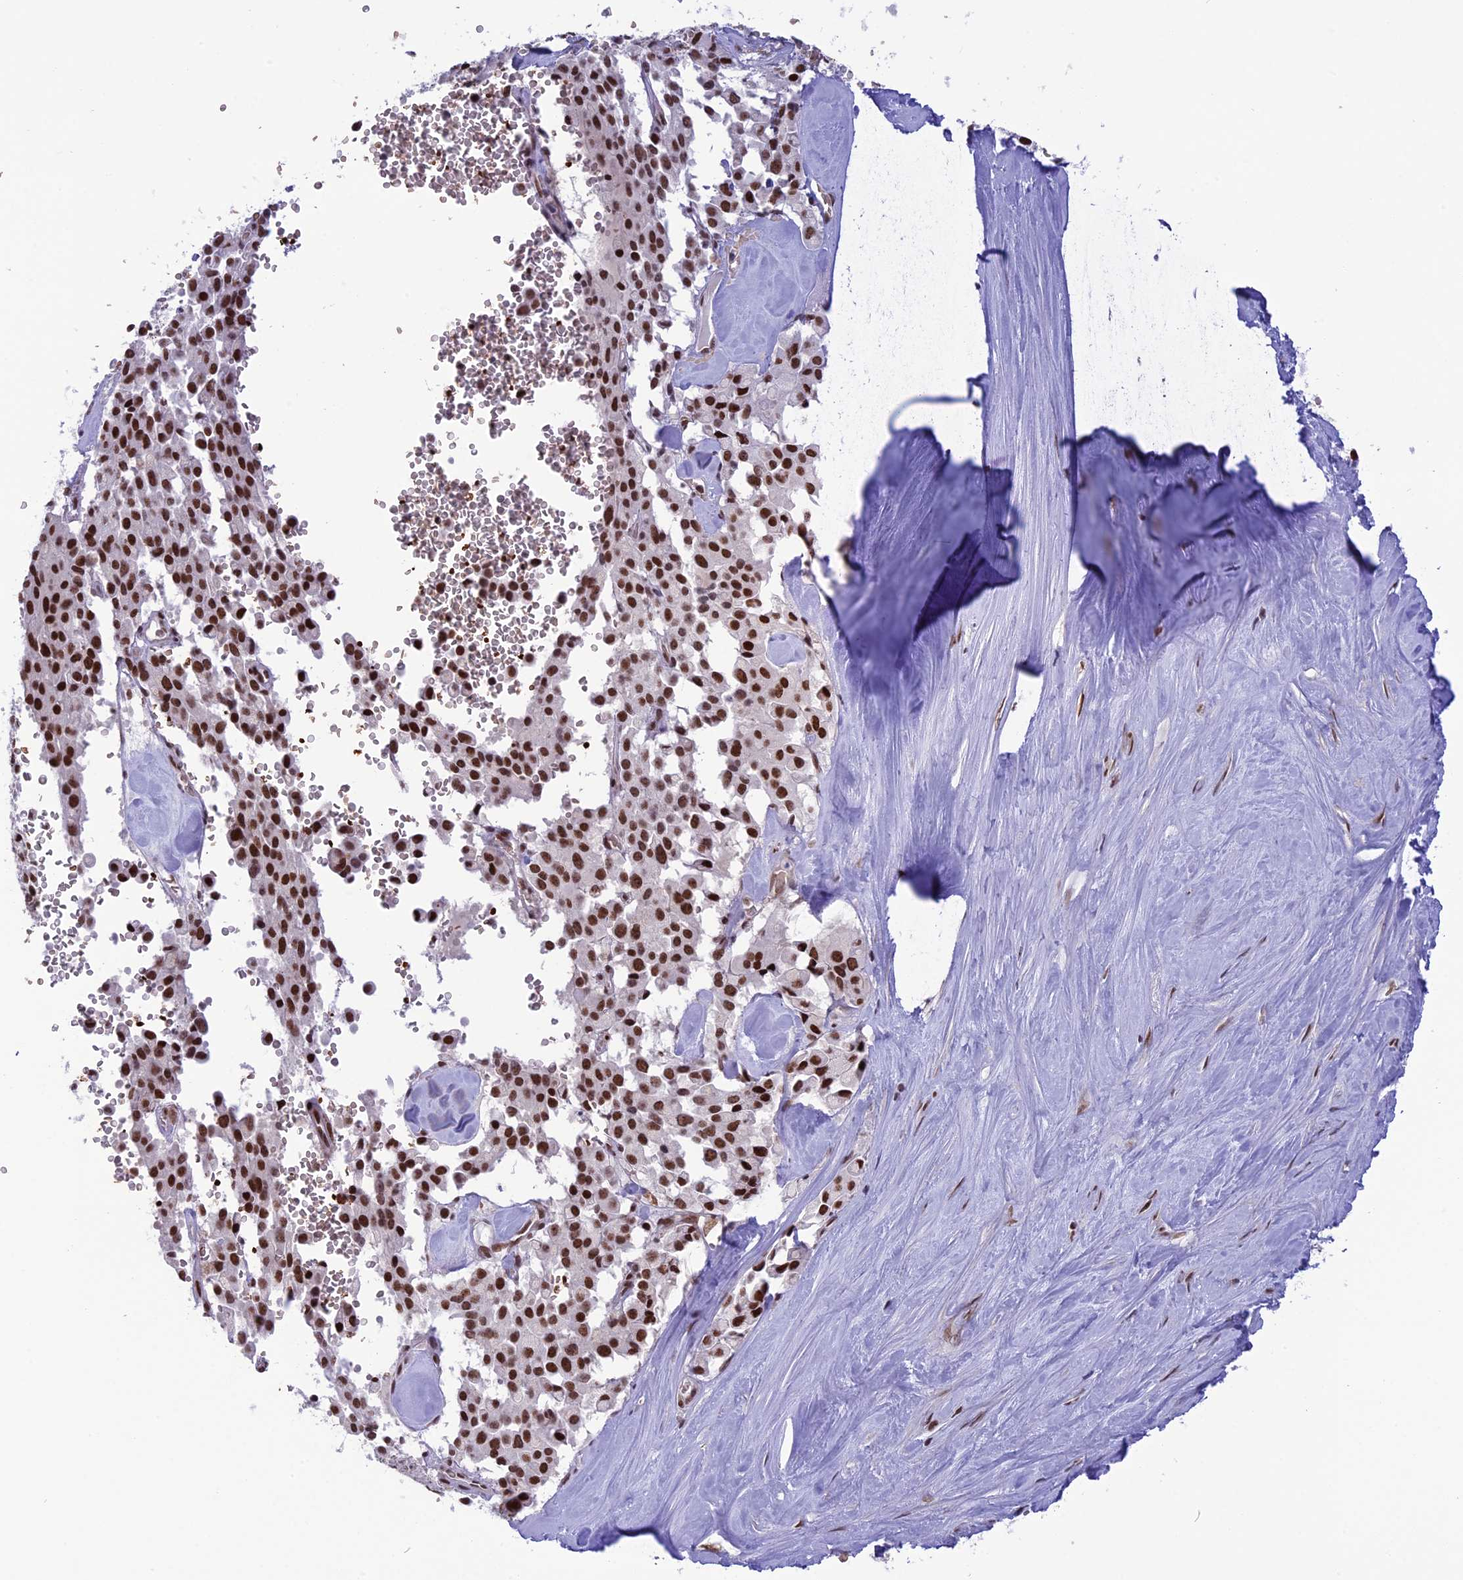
{"staining": {"intensity": "strong", "quantity": ">75%", "location": "nuclear"}, "tissue": "pancreatic cancer", "cell_type": "Tumor cells", "image_type": "cancer", "snomed": [{"axis": "morphology", "description": "Adenocarcinoma, NOS"}, {"axis": "topography", "description": "Pancreas"}], "caption": "IHC staining of pancreatic cancer (adenocarcinoma), which exhibits high levels of strong nuclear expression in approximately >75% of tumor cells indicating strong nuclear protein expression. The staining was performed using DAB (3,3'-diaminobenzidine) (brown) for protein detection and nuclei were counterstained in hematoxylin (blue).", "gene": "MPHOSPH8", "patient": {"sex": "male", "age": 65}}